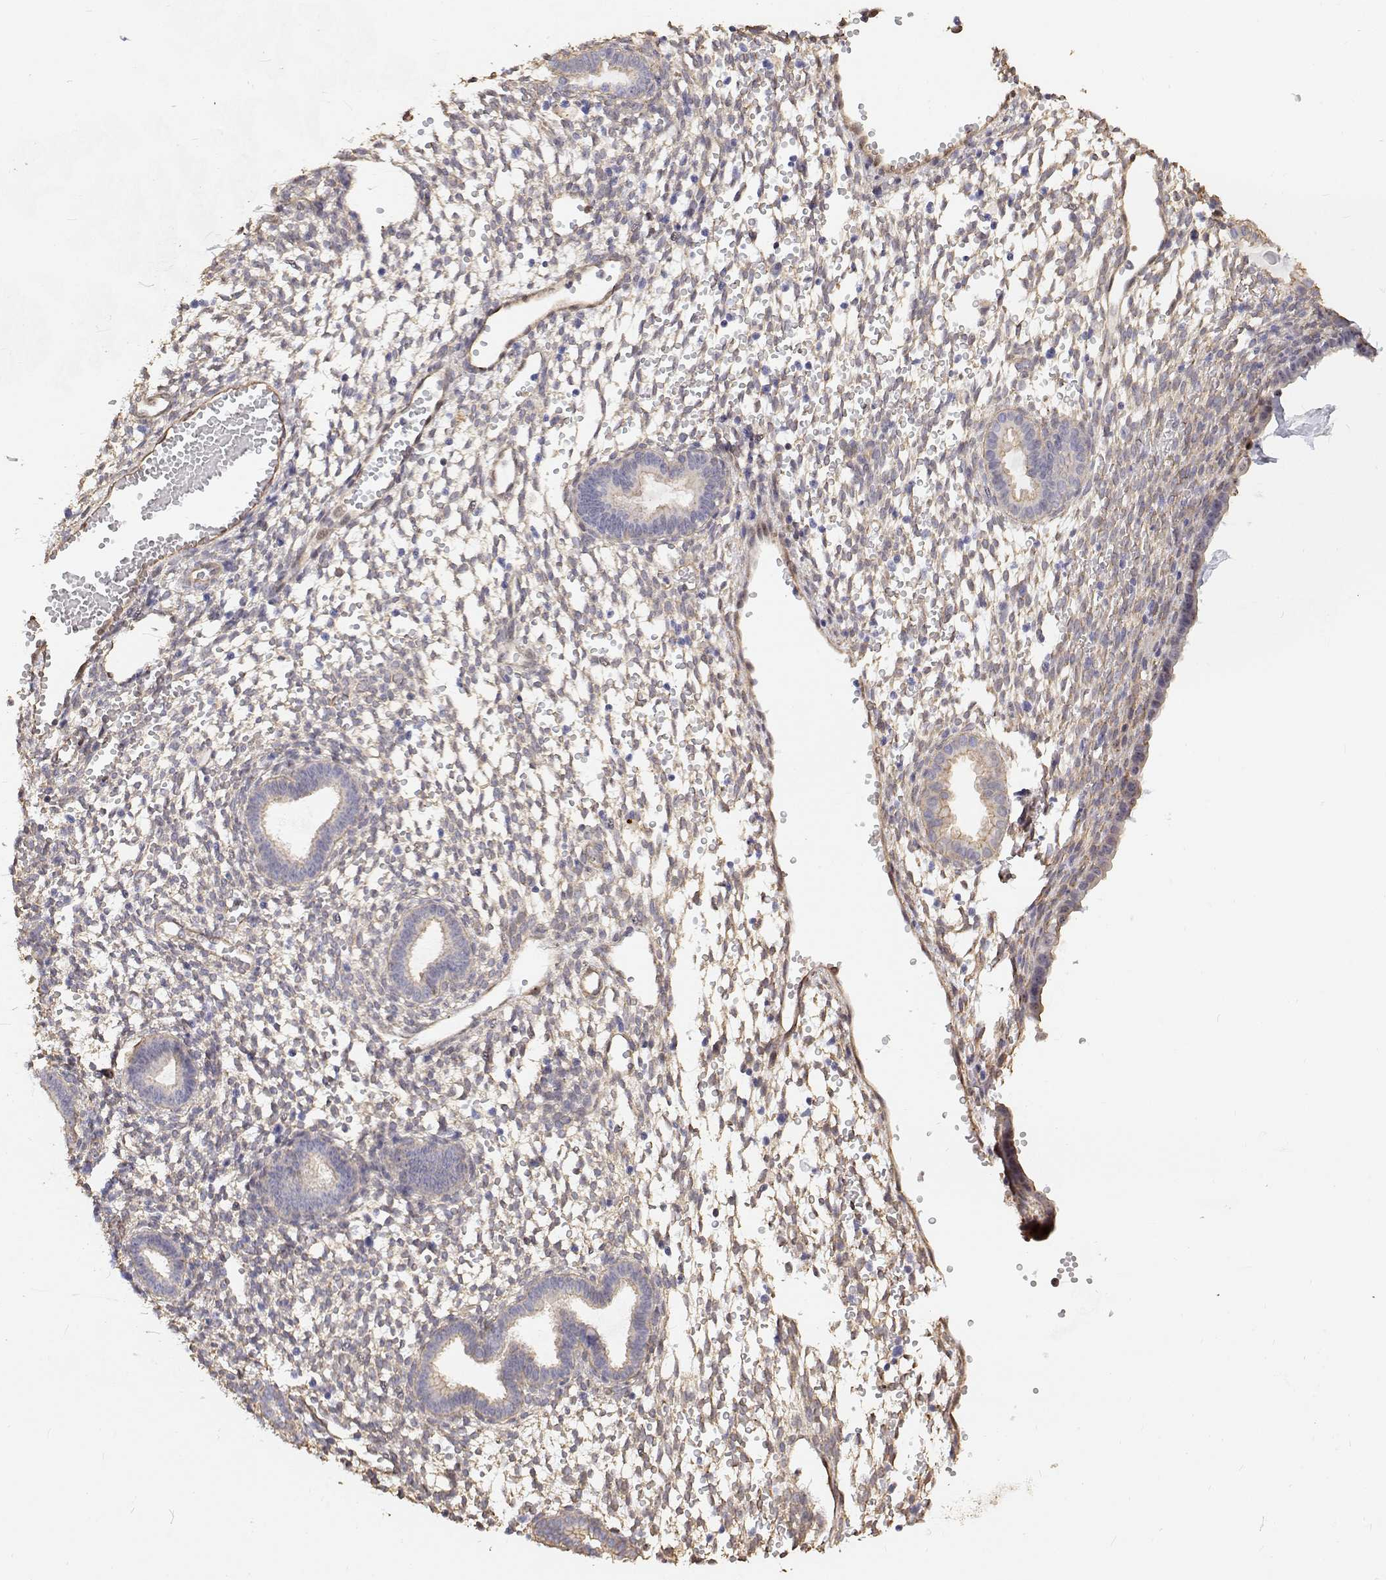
{"staining": {"intensity": "weak", "quantity": "<25%", "location": "cytoplasmic/membranous"}, "tissue": "endometrium", "cell_type": "Cells in endometrial stroma", "image_type": "normal", "snomed": [{"axis": "morphology", "description": "Normal tissue, NOS"}, {"axis": "topography", "description": "Endometrium"}], "caption": "IHC micrograph of normal endometrium: human endometrium stained with DAB exhibits no significant protein positivity in cells in endometrial stroma.", "gene": "GSDMA", "patient": {"sex": "female", "age": 36}}